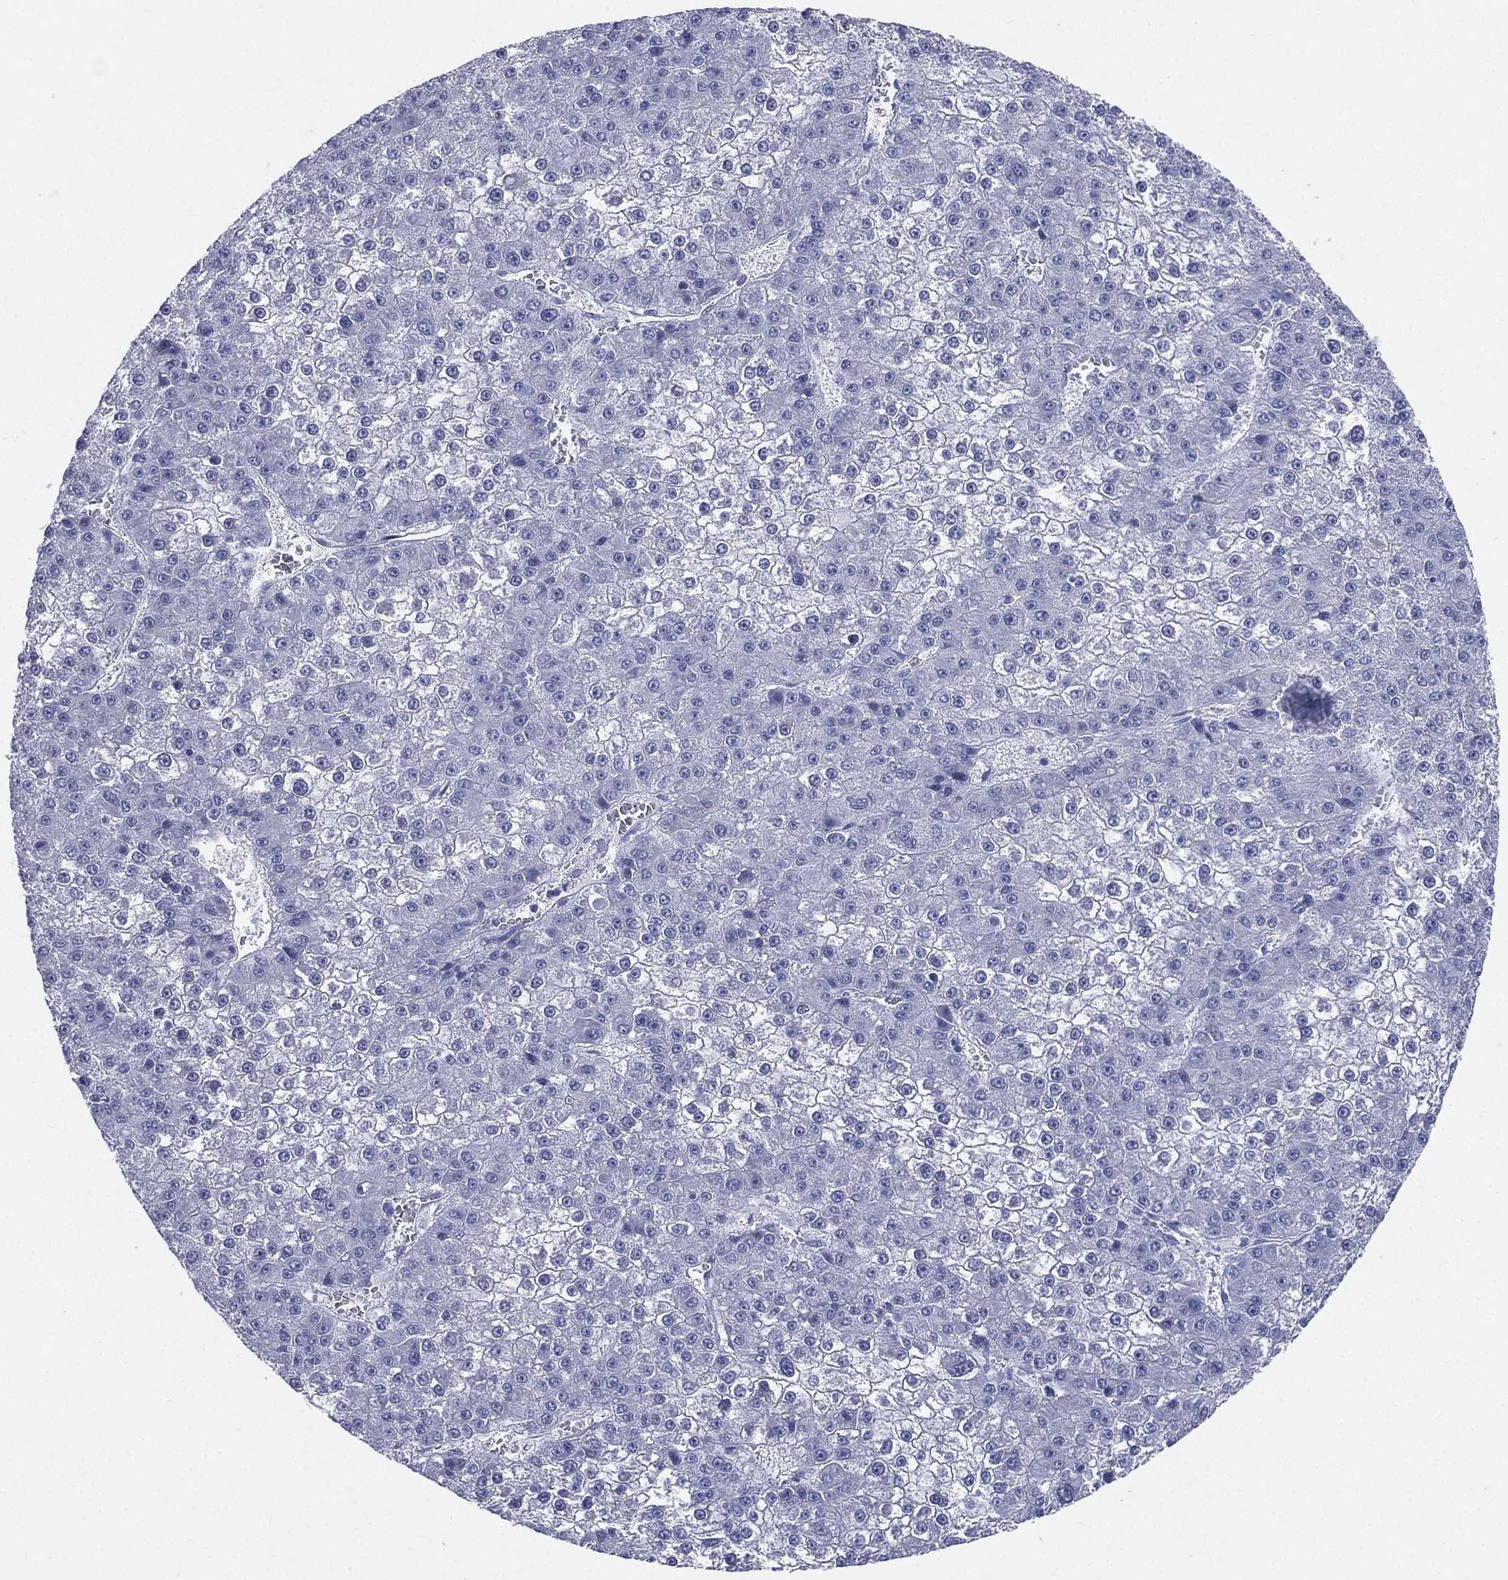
{"staining": {"intensity": "negative", "quantity": "none", "location": "none"}, "tissue": "liver cancer", "cell_type": "Tumor cells", "image_type": "cancer", "snomed": [{"axis": "morphology", "description": "Carcinoma, Hepatocellular, NOS"}, {"axis": "topography", "description": "Liver"}], "caption": "The photomicrograph shows no significant expression in tumor cells of liver hepatocellular carcinoma.", "gene": "CD22", "patient": {"sex": "female", "age": 73}}